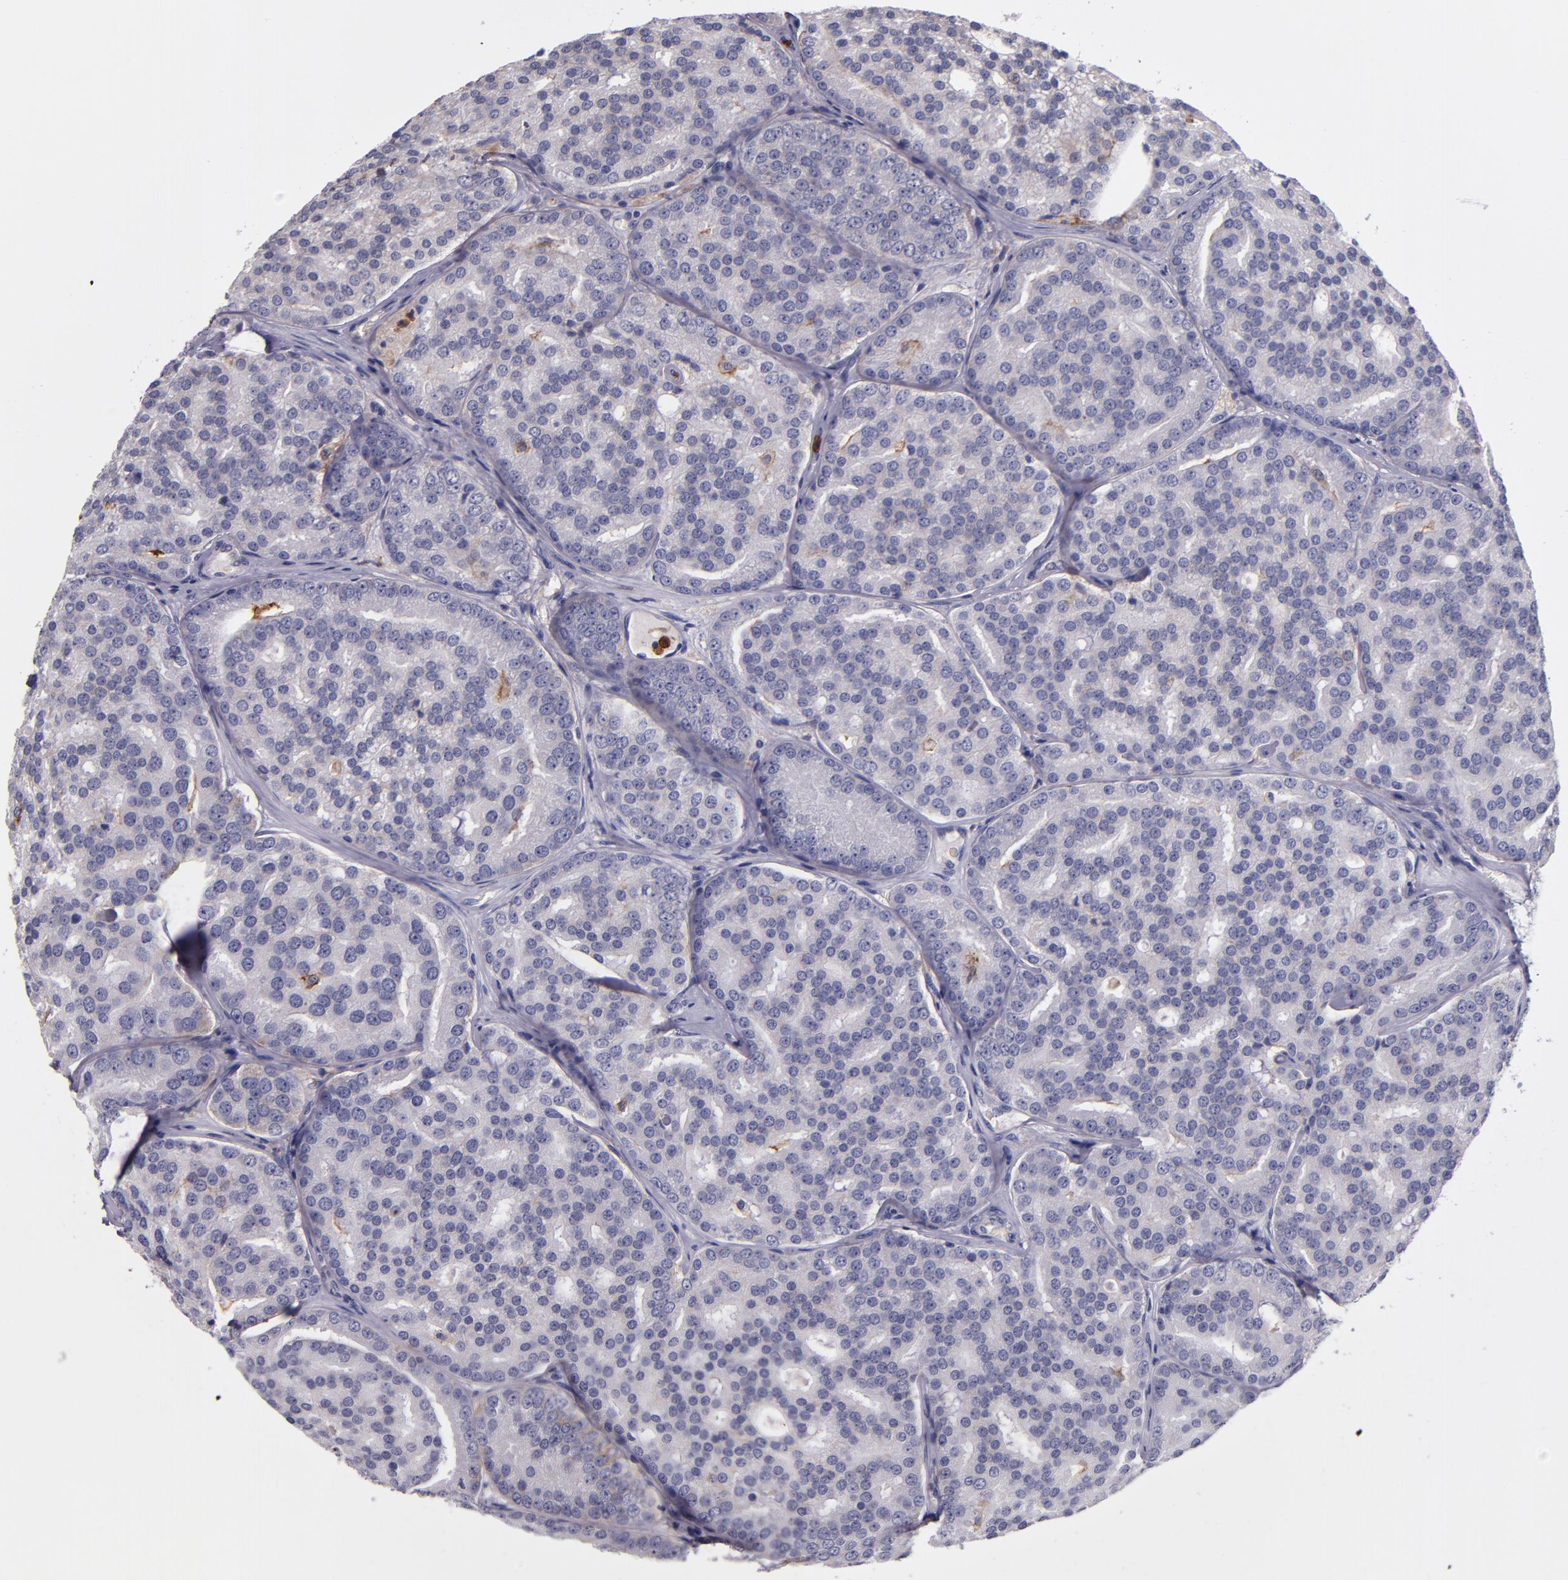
{"staining": {"intensity": "negative", "quantity": "none", "location": "none"}, "tissue": "prostate cancer", "cell_type": "Tumor cells", "image_type": "cancer", "snomed": [{"axis": "morphology", "description": "Adenocarcinoma, High grade"}, {"axis": "topography", "description": "Prostate"}], "caption": "Tumor cells show no significant staining in prostate cancer (high-grade adenocarcinoma).", "gene": "C5AR1", "patient": {"sex": "male", "age": 64}}